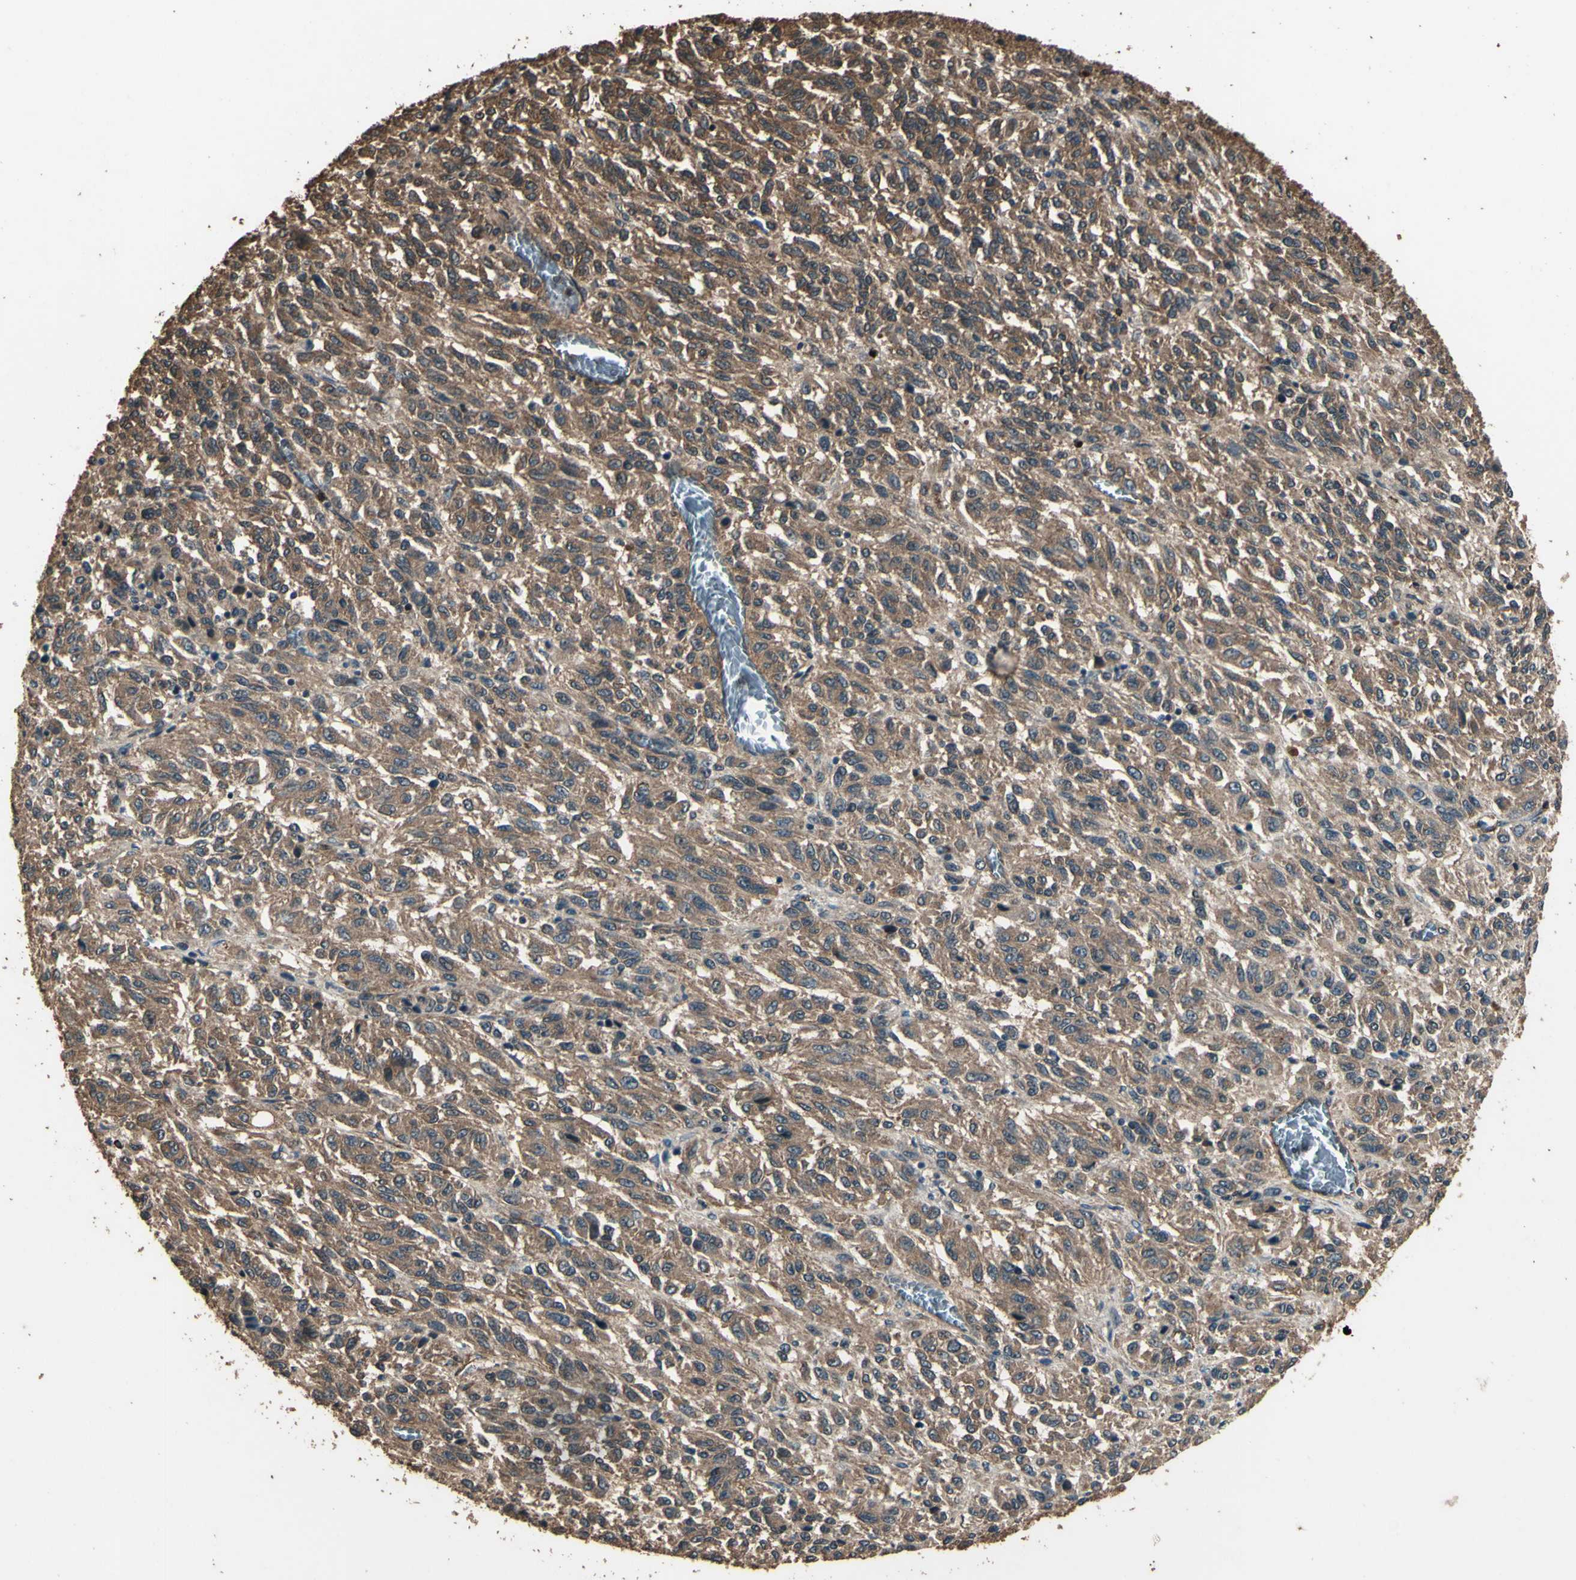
{"staining": {"intensity": "moderate", "quantity": ">75%", "location": "cytoplasmic/membranous"}, "tissue": "melanoma", "cell_type": "Tumor cells", "image_type": "cancer", "snomed": [{"axis": "morphology", "description": "Malignant melanoma, Metastatic site"}, {"axis": "topography", "description": "Lung"}], "caption": "This is an image of immunohistochemistry staining of melanoma, which shows moderate staining in the cytoplasmic/membranous of tumor cells.", "gene": "TSPO", "patient": {"sex": "male", "age": 64}}